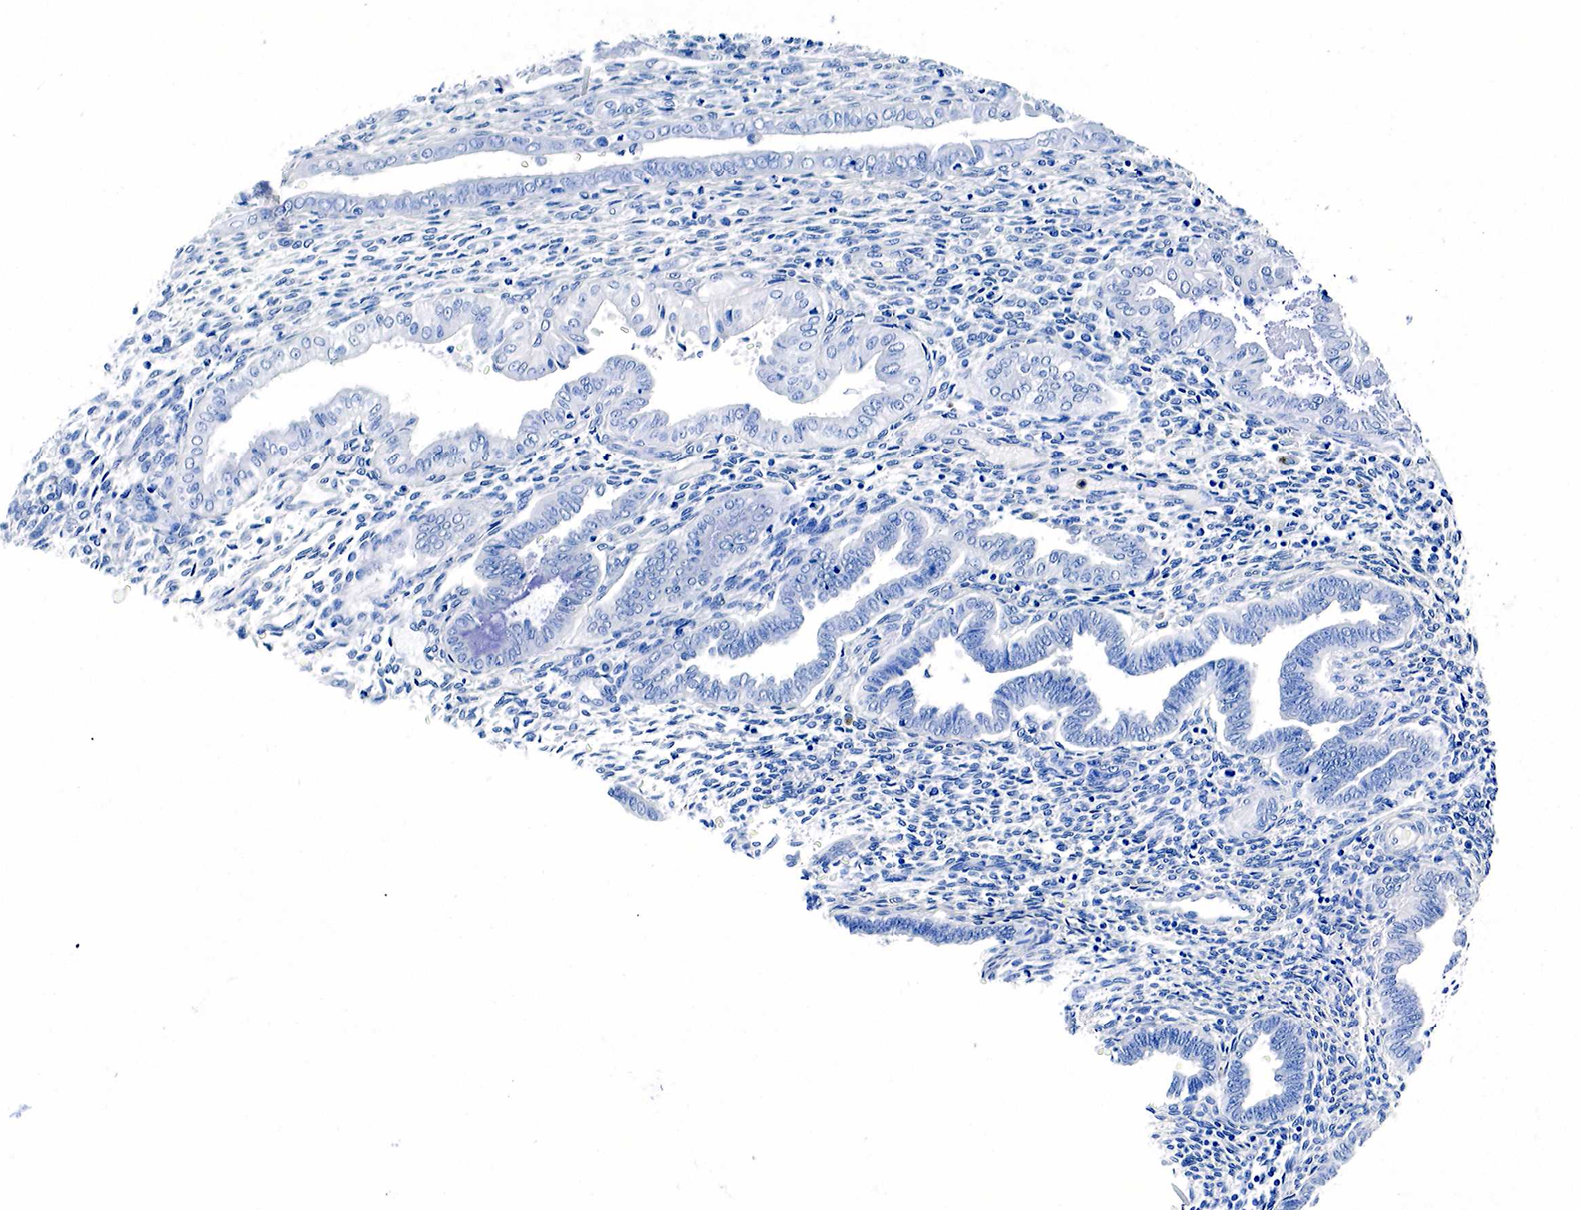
{"staining": {"intensity": "negative", "quantity": "none", "location": "none"}, "tissue": "endometrium", "cell_type": "Cells in endometrial stroma", "image_type": "normal", "snomed": [{"axis": "morphology", "description": "Normal tissue, NOS"}, {"axis": "topography", "description": "Endometrium"}], "caption": "Unremarkable endometrium was stained to show a protein in brown. There is no significant expression in cells in endometrial stroma. Brightfield microscopy of immunohistochemistry (IHC) stained with DAB (brown) and hematoxylin (blue), captured at high magnification.", "gene": "KLK3", "patient": {"sex": "female", "age": 36}}